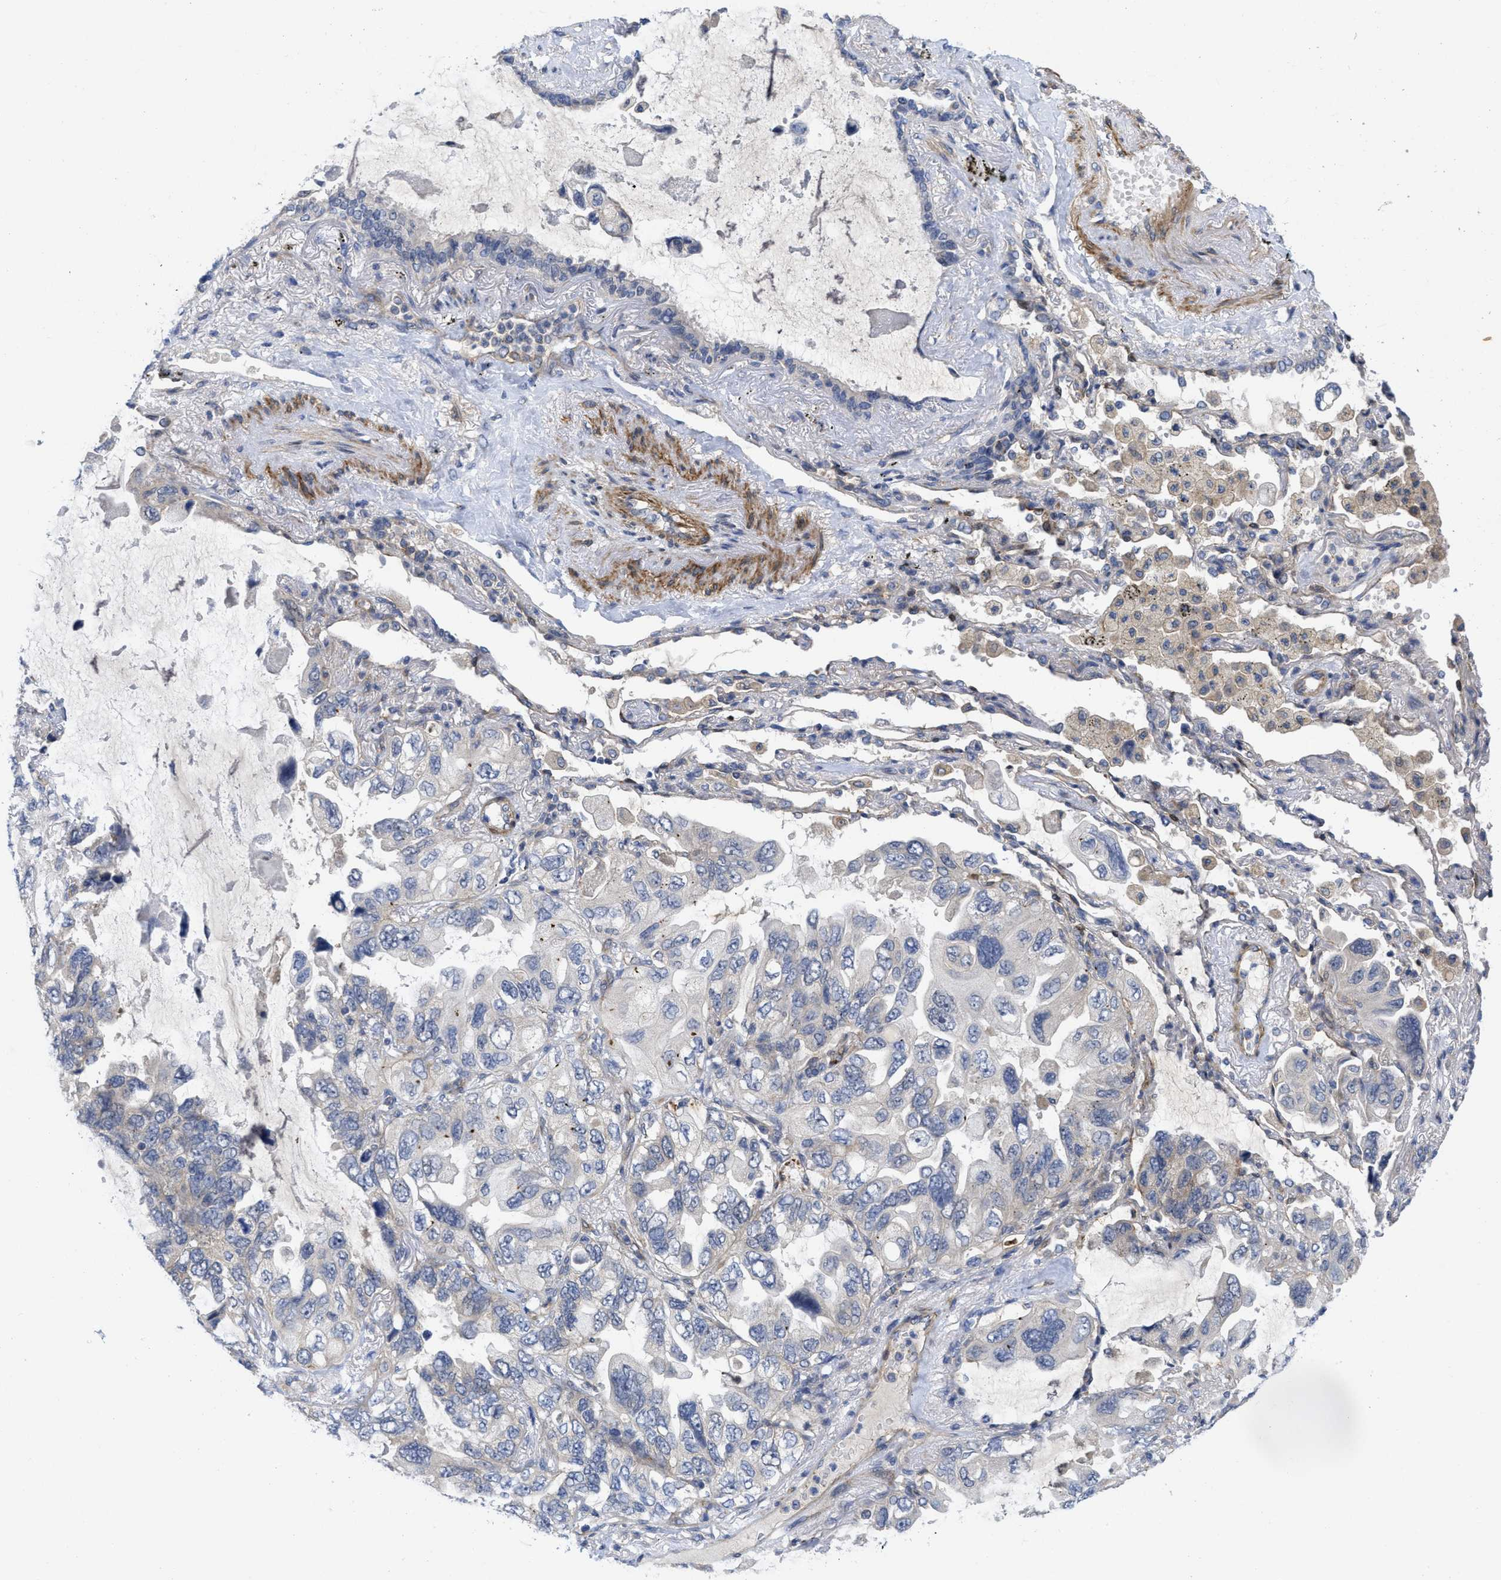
{"staining": {"intensity": "weak", "quantity": "<25%", "location": "cytoplasmic/membranous"}, "tissue": "lung cancer", "cell_type": "Tumor cells", "image_type": "cancer", "snomed": [{"axis": "morphology", "description": "Squamous cell carcinoma, NOS"}, {"axis": "topography", "description": "Lung"}], "caption": "Tumor cells show no significant expression in lung cancer (squamous cell carcinoma).", "gene": "ARHGEF26", "patient": {"sex": "female", "age": 73}}